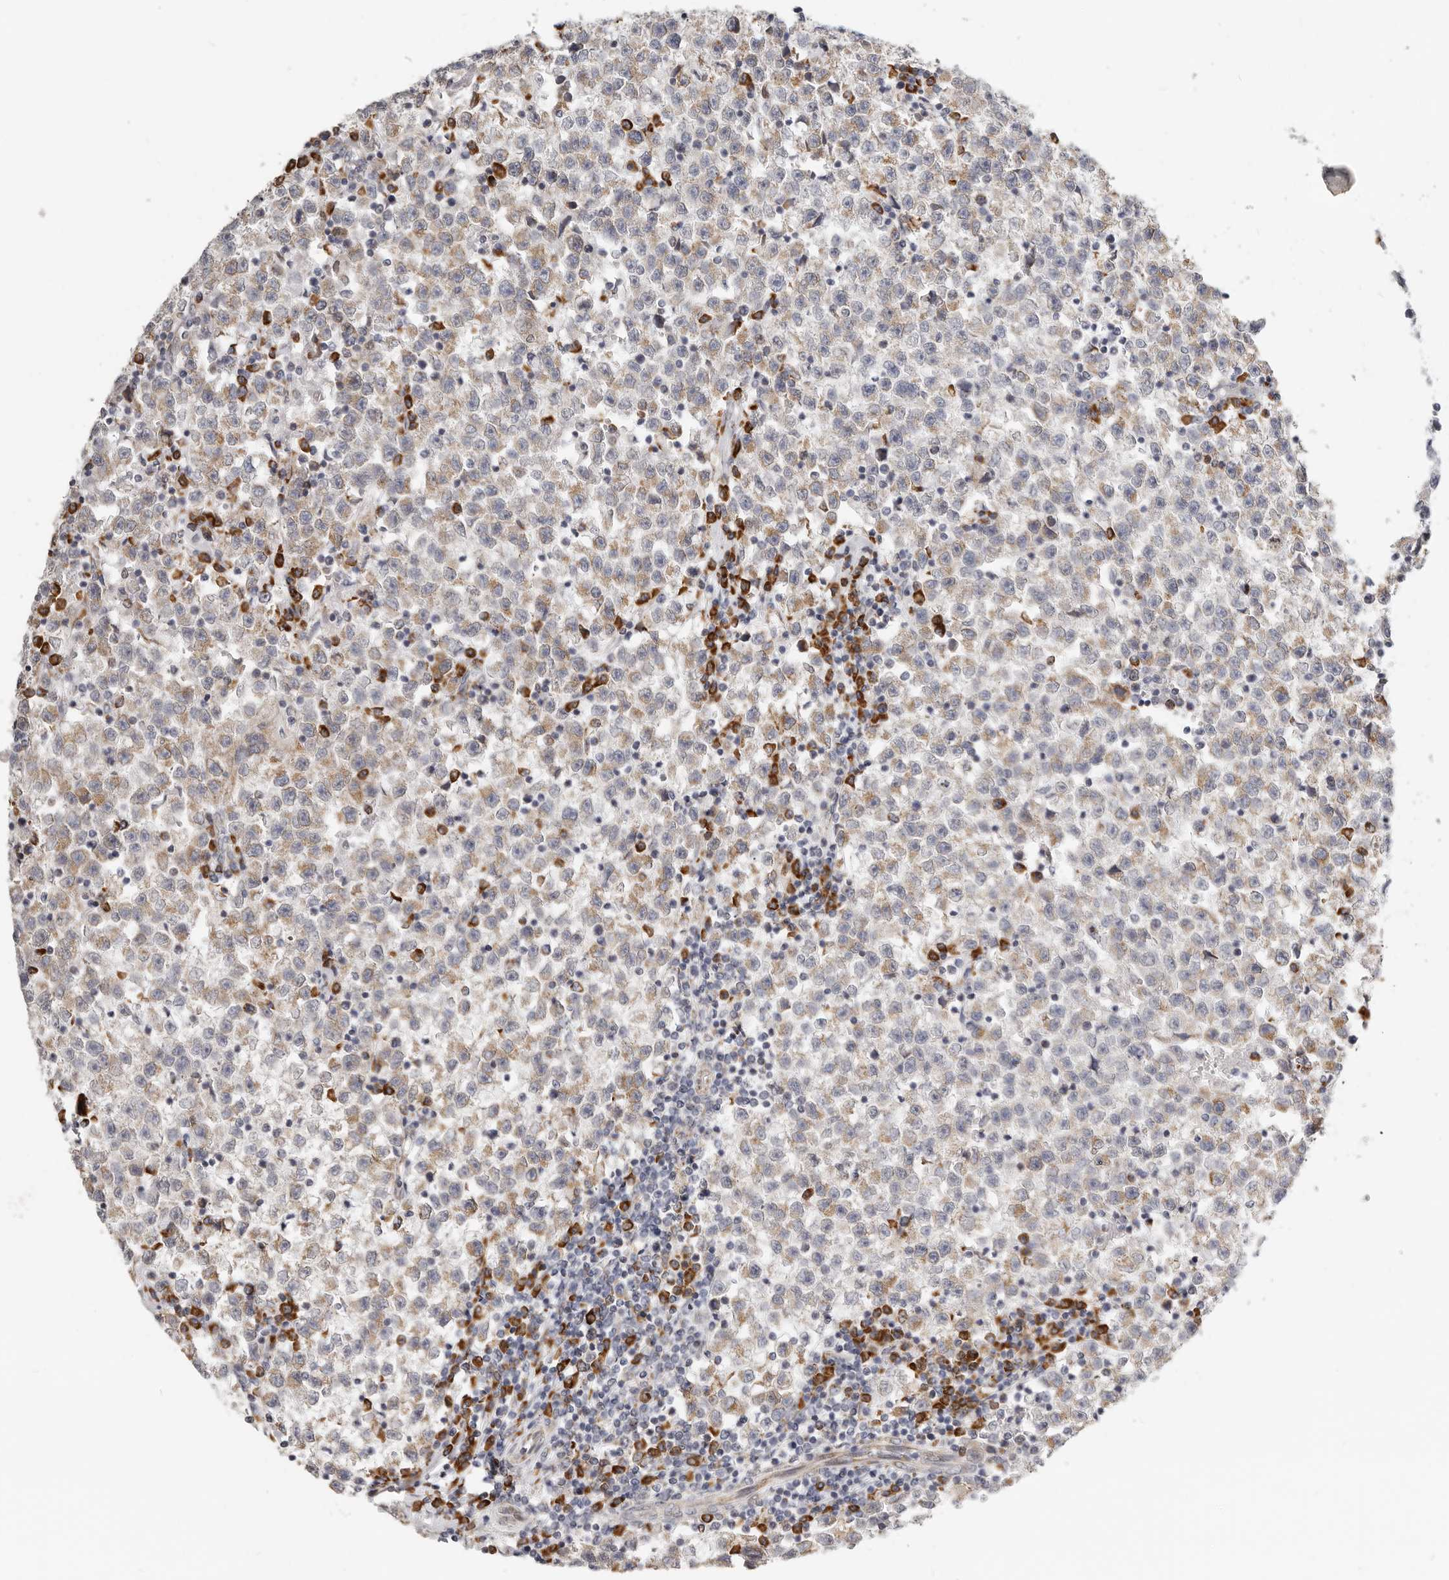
{"staining": {"intensity": "weak", "quantity": ">75%", "location": "cytoplasmic/membranous"}, "tissue": "testis cancer", "cell_type": "Tumor cells", "image_type": "cancer", "snomed": [{"axis": "morphology", "description": "Seminoma, NOS"}, {"axis": "topography", "description": "Testis"}], "caption": "Protein staining reveals weak cytoplasmic/membranous expression in about >75% of tumor cells in testis cancer.", "gene": "IL32", "patient": {"sex": "male", "age": 22}}